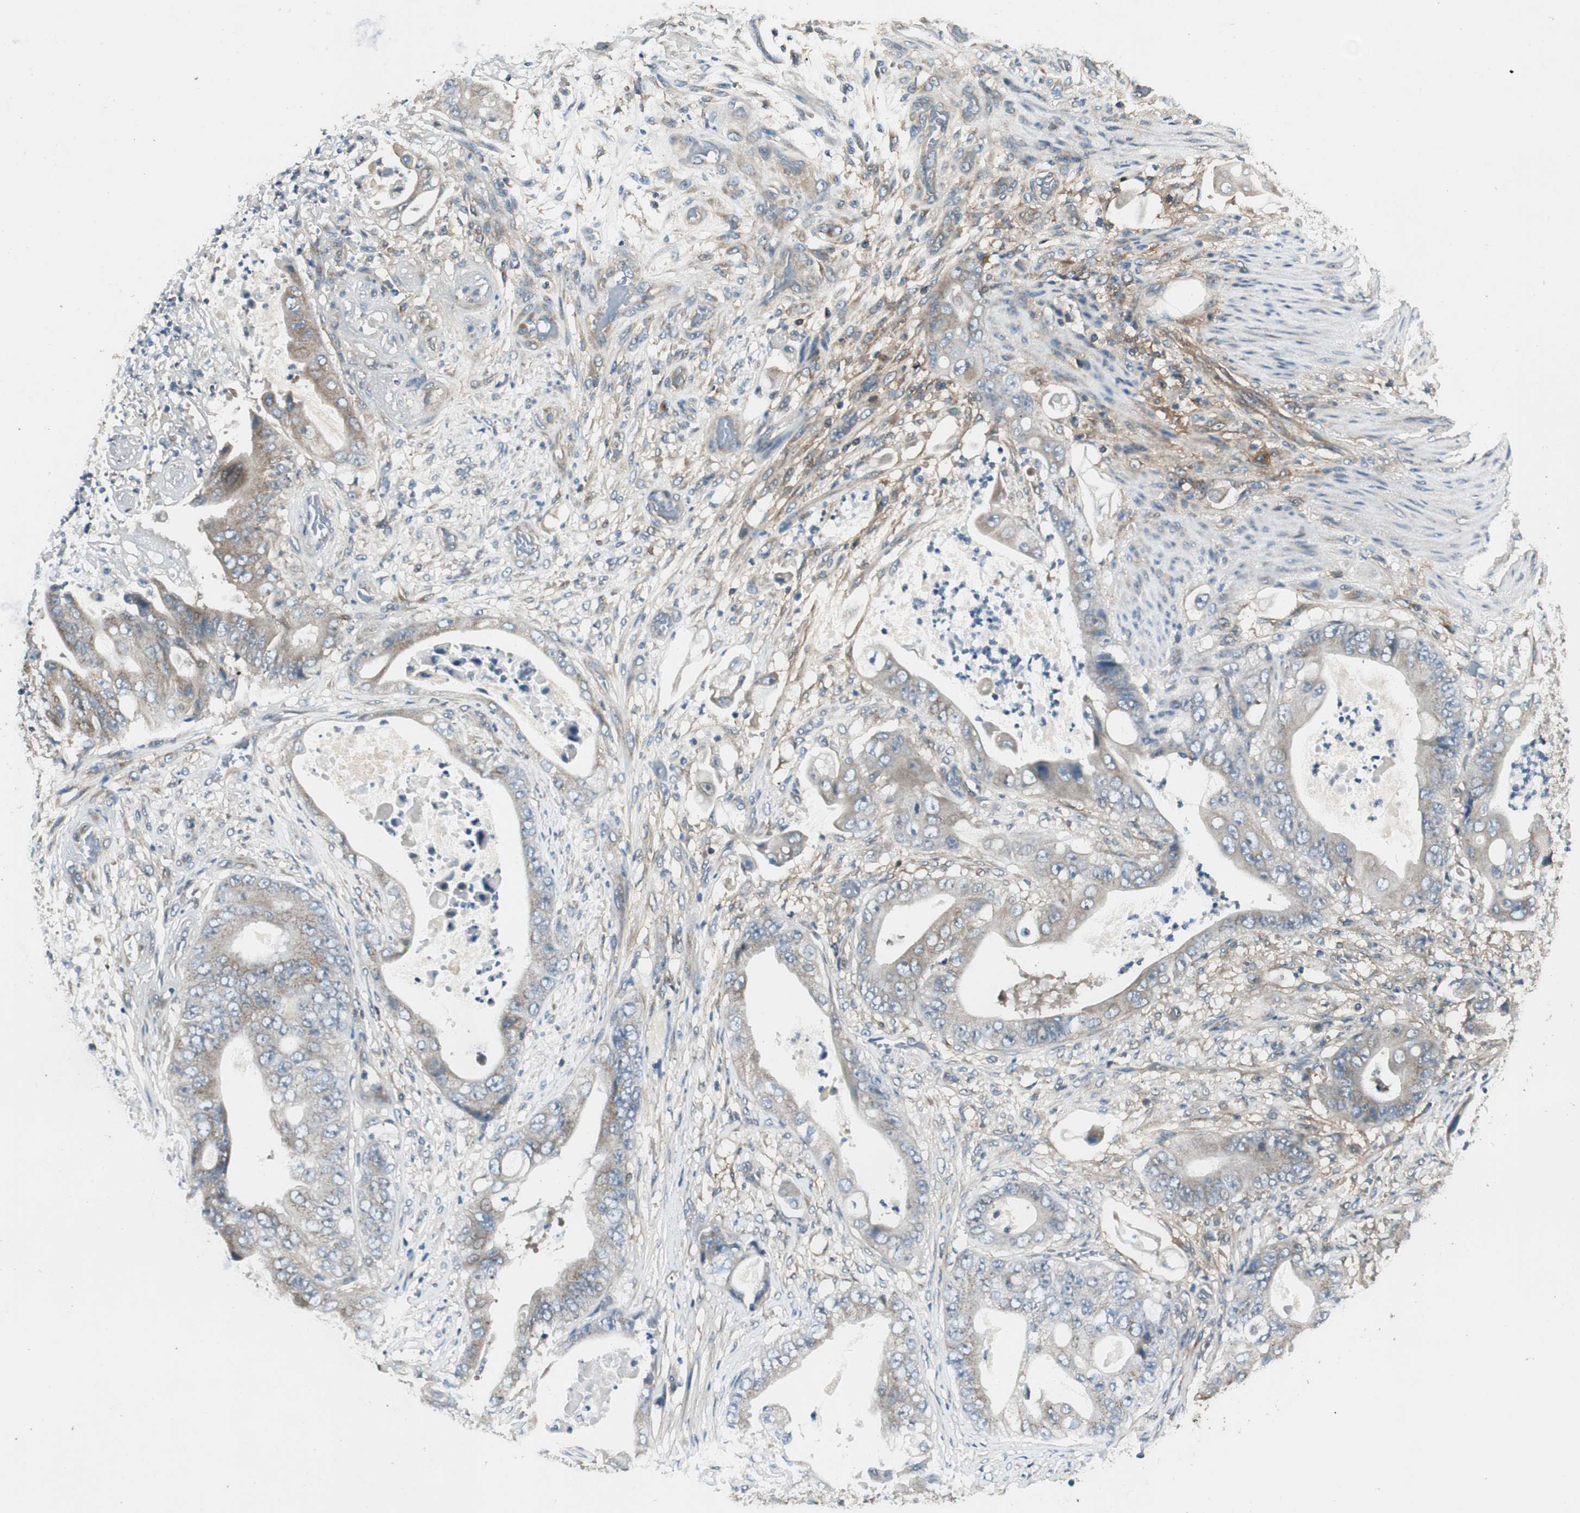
{"staining": {"intensity": "weak", "quantity": "25%-75%", "location": "cytoplasmic/membranous"}, "tissue": "stomach cancer", "cell_type": "Tumor cells", "image_type": "cancer", "snomed": [{"axis": "morphology", "description": "Adenocarcinoma, NOS"}, {"axis": "topography", "description": "Stomach"}], "caption": "Protein expression by IHC displays weak cytoplasmic/membranous positivity in approximately 25%-75% of tumor cells in adenocarcinoma (stomach). (IHC, brightfield microscopy, high magnification).", "gene": "BTN3A3", "patient": {"sex": "female", "age": 73}}